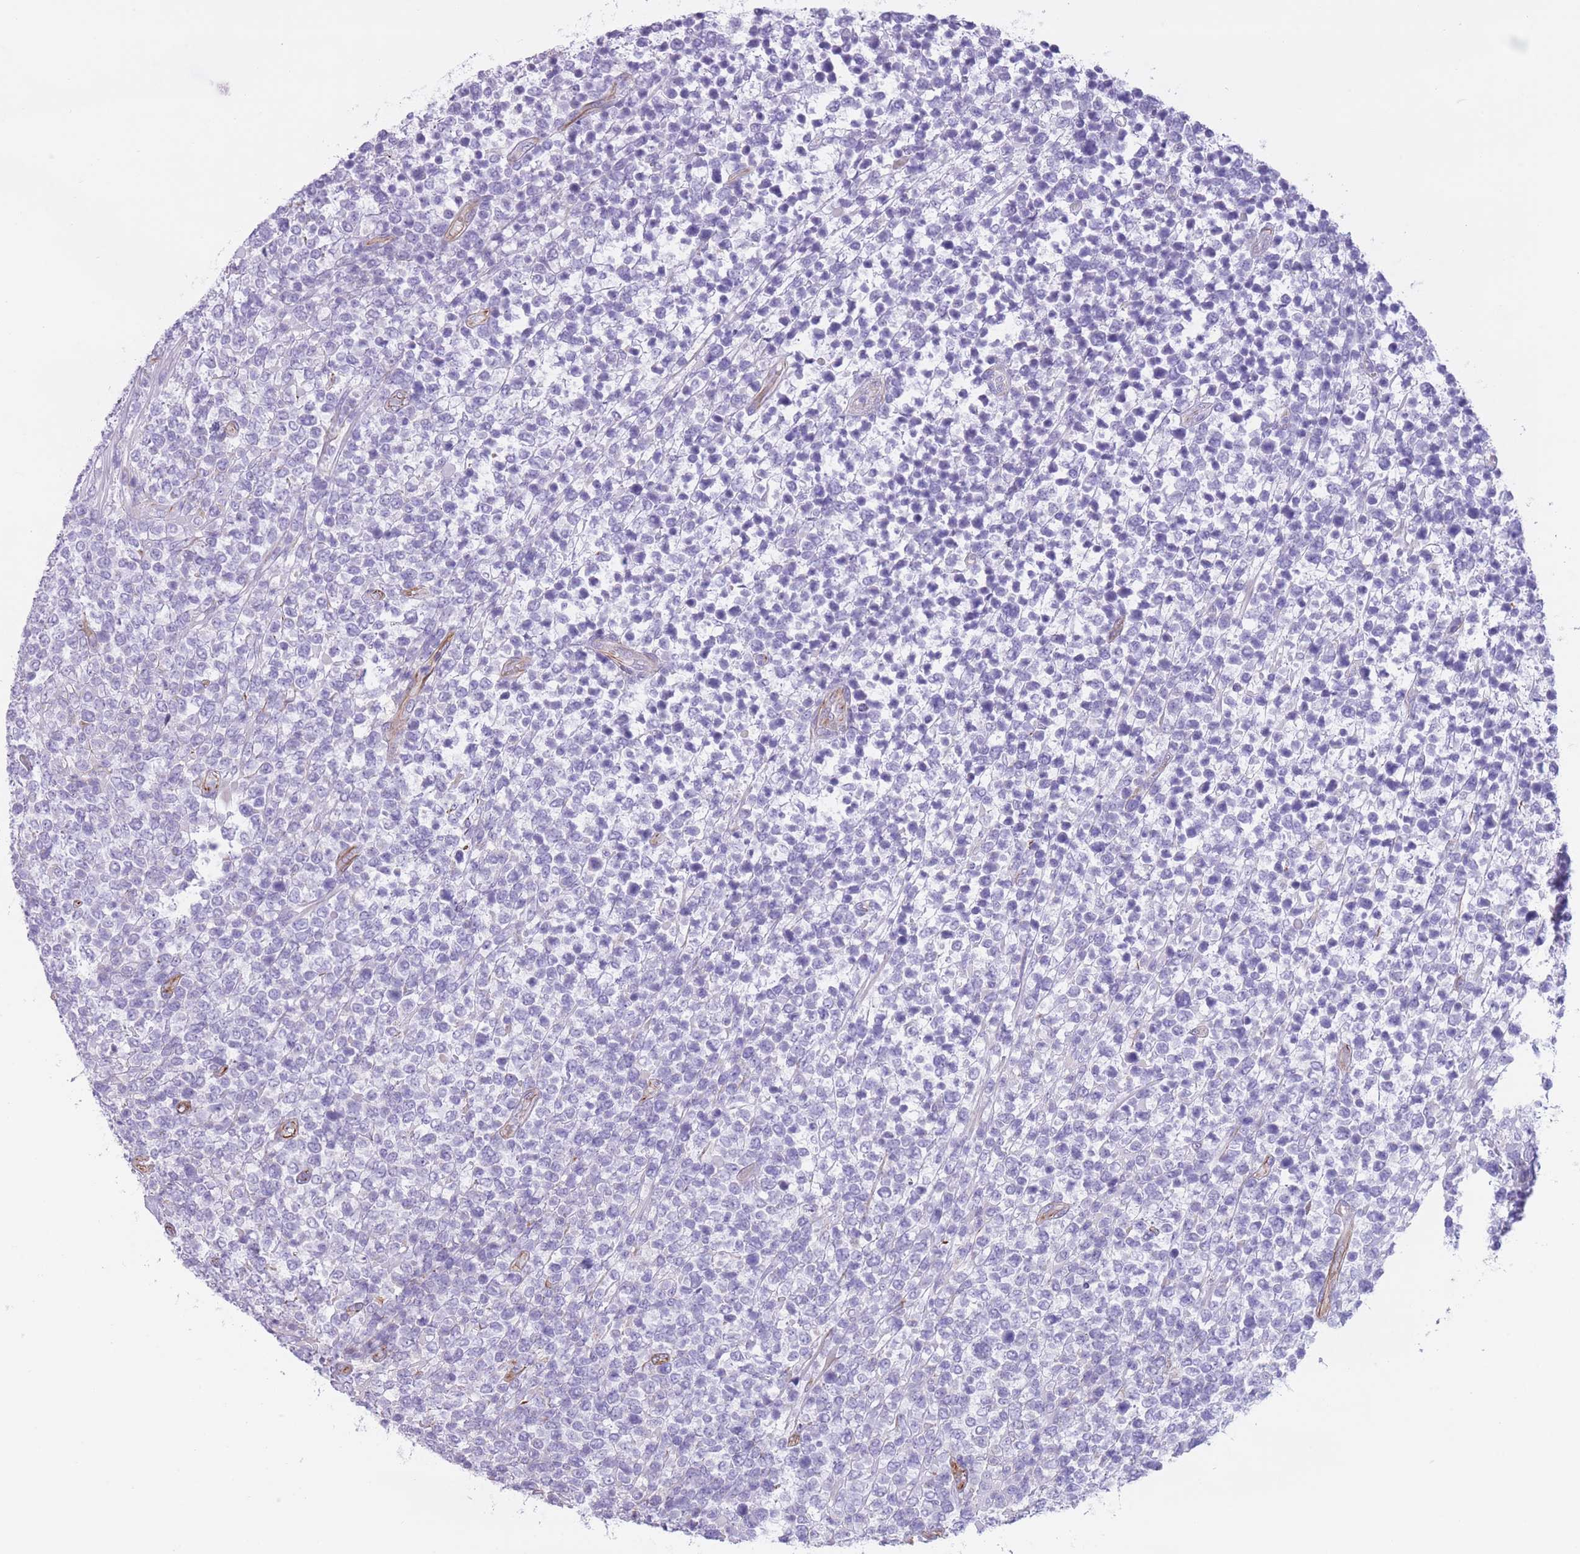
{"staining": {"intensity": "negative", "quantity": "none", "location": "none"}, "tissue": "lymphoma", "cell_type": "Tumor cells", "image_type": "cancer", "snomed": [{"axis": "morphology", "description": "Malignant lymphoma, non-Hodgkin's type, High grade"}, {"axis": "topography", "description": "Soft tissue"}], "caption": "Tumor cells show no significant protein expression in high-grade malignant lymphoma, non-Hodgkin's type.", "gene": "PTCD1", "patient": {"sex": "female", "age": 56}}